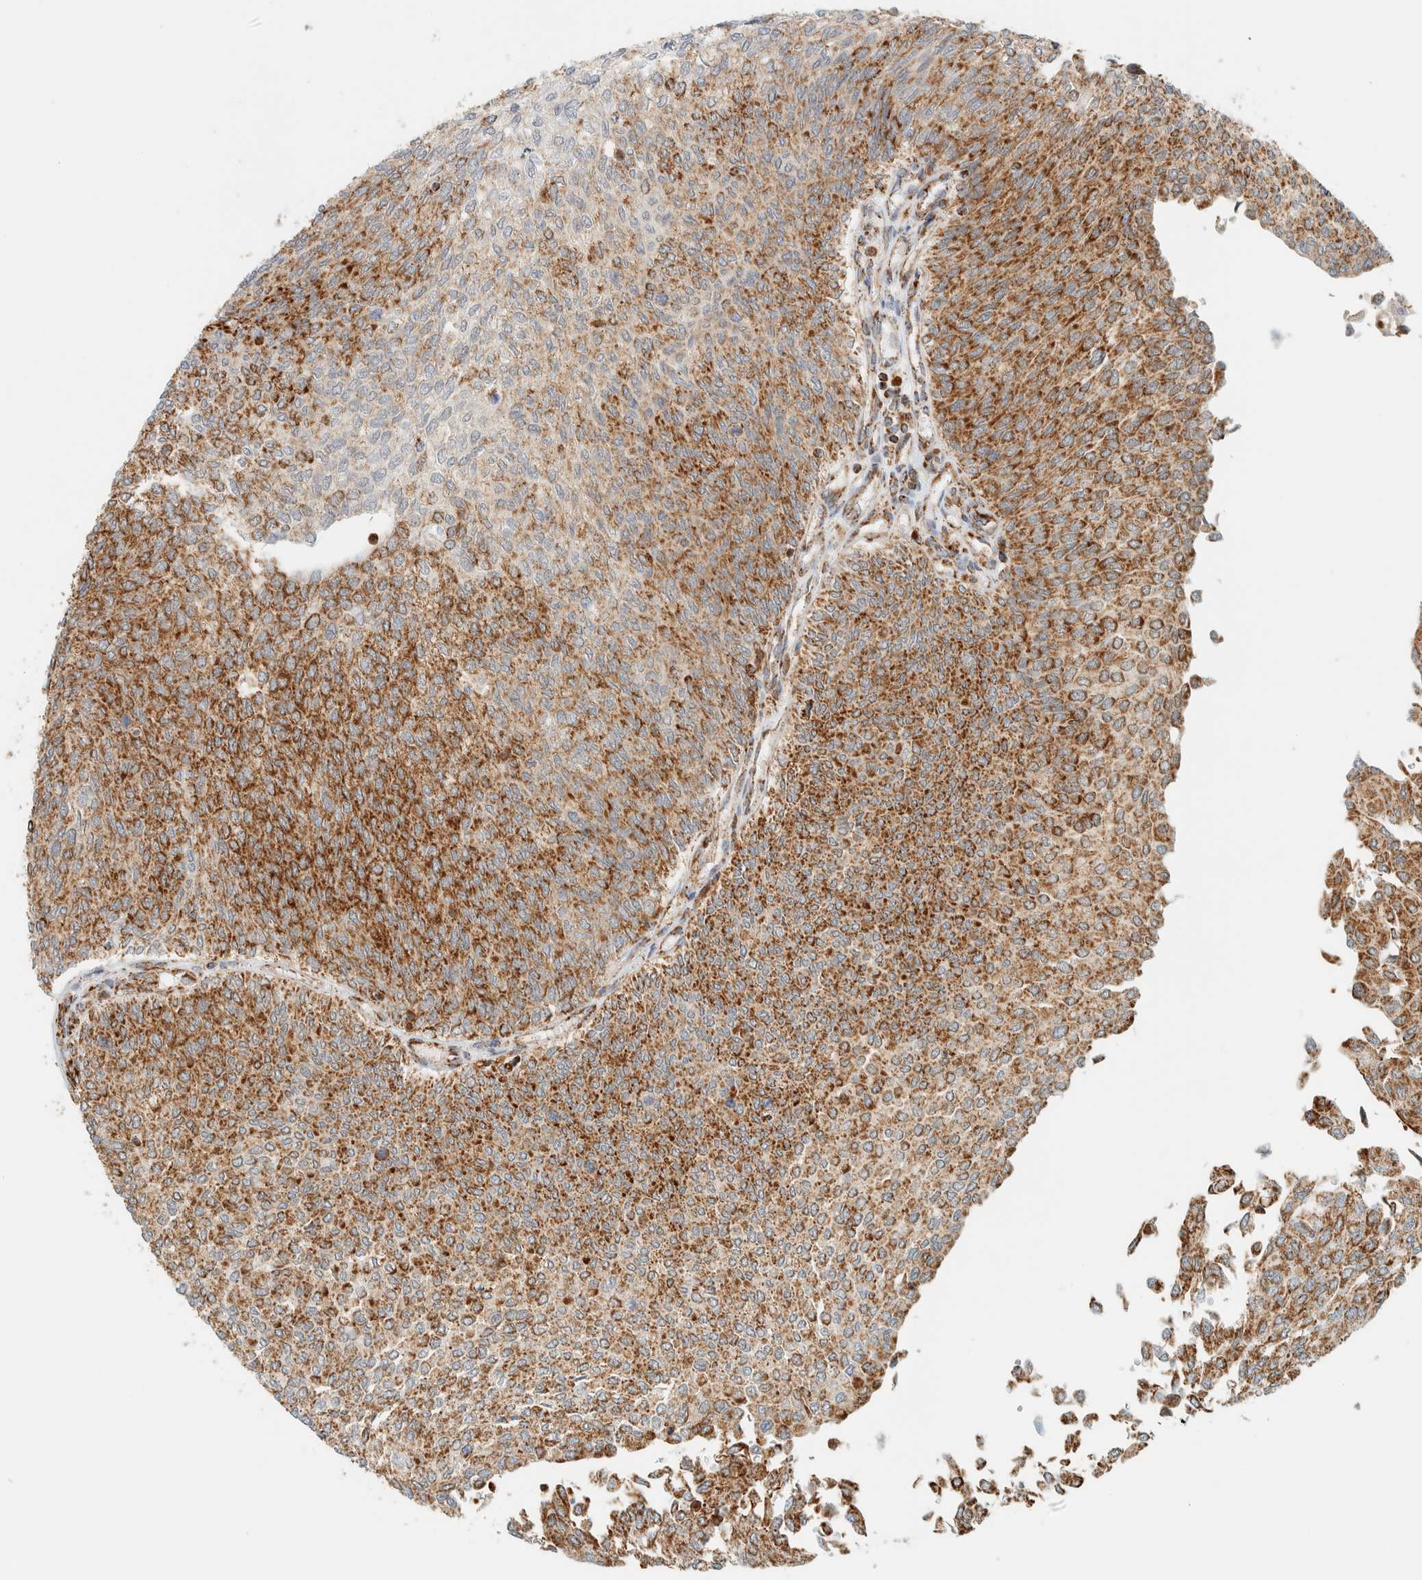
{"staining": {"intensity": "moderate", "quantity": ">75%", "location": "cytoplasmic/membranous"}, "tissue": "urothelial cancer", "cell_type": "Tumor cells", "image_type": "cancer", "snomed": [{"axis": "morphology", "description": "Urothelial carcinoma, Low grade"}, {"axis": "topography", "description": "Urinary bladder"}], "caption": "Immunohistochemical staining of human urothelial cancer displays medium levels of moderate cytoplasmic/membranous staining in approximately >75% of tumor cells.", "gene": "KIFAP3", "patient": {"sex": "female", "age": 79}}